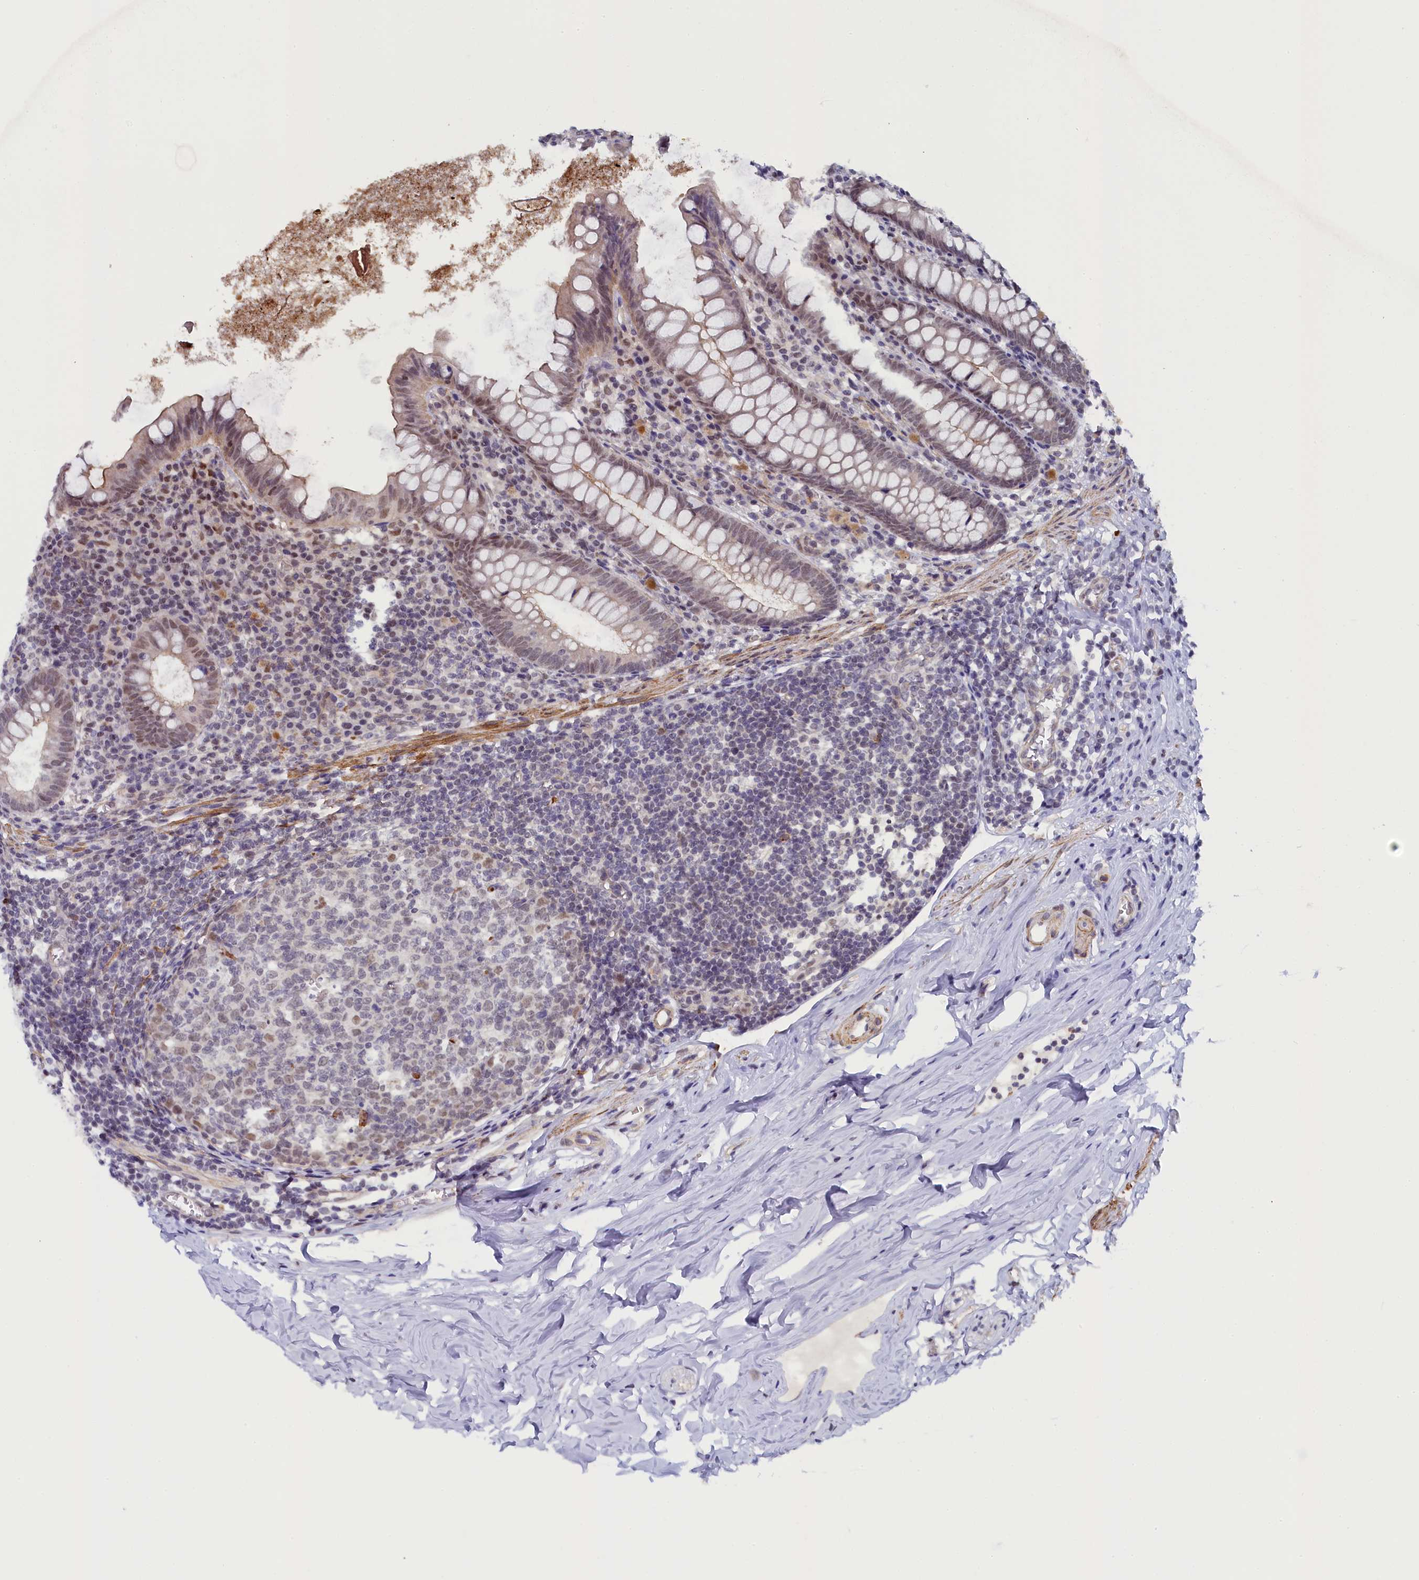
{"staining": {"intensity": "weak", "quantity": "25%-75%", "location": "nuclear"}, "tissue": "appendix", "cell_type": "Glandular cells", "image_type": "normal", "snomed": [{"axis": "morphology", "description": "Normal tissue, NOS"}, {"axis": "topography", "description": "Appendix"}], "caption": "DAB (3,3'-diaminobenzidine) immunohistochemical staining of normal appendix reveals weak nuclear protein positivity in approximately 25%-75% of glandular cells. (DAB (3,3'-diaminobenzidine) = brown stain, brightfield microscopy at high magnification).", "gene": "INTS14", "patient": {"sex": "female", "age": 51}}